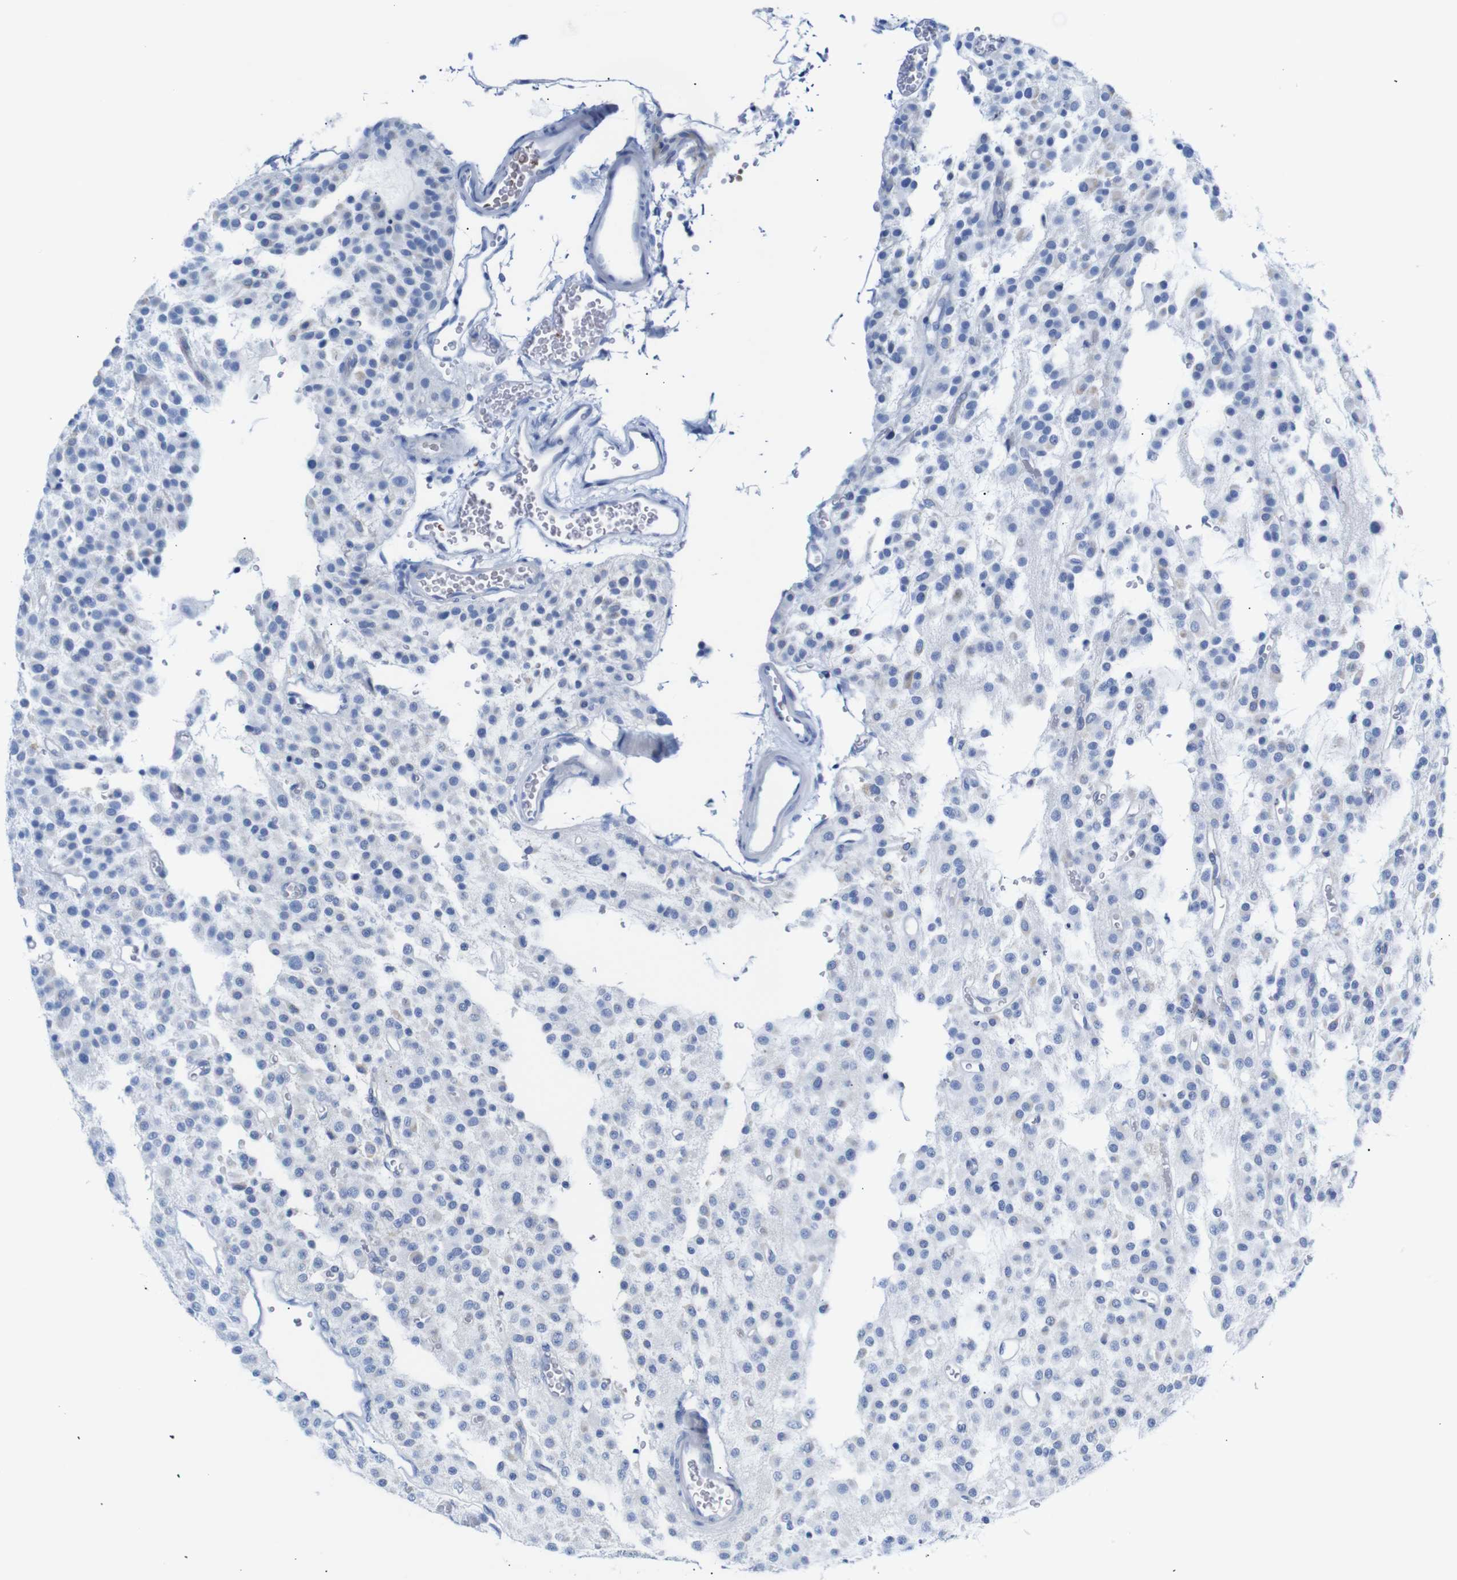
{"staining": {"intensity": "negative", "quantity": "none", "location": "none"}, "tissue": "glioma", "cell_type": "Tumor cells", "image_type": "cancer", "snomed": [{"axis": "morphology", "description": "Glioma, malignant, Low grade"}, {"axis": "topography", "description": "Brain"}], "caption": "Tumor cells show no significant protein positivity in malignant low-grade glioma.", "gene": "ERVMER34-1", "patient": {"sex": "male", "age": 38}}